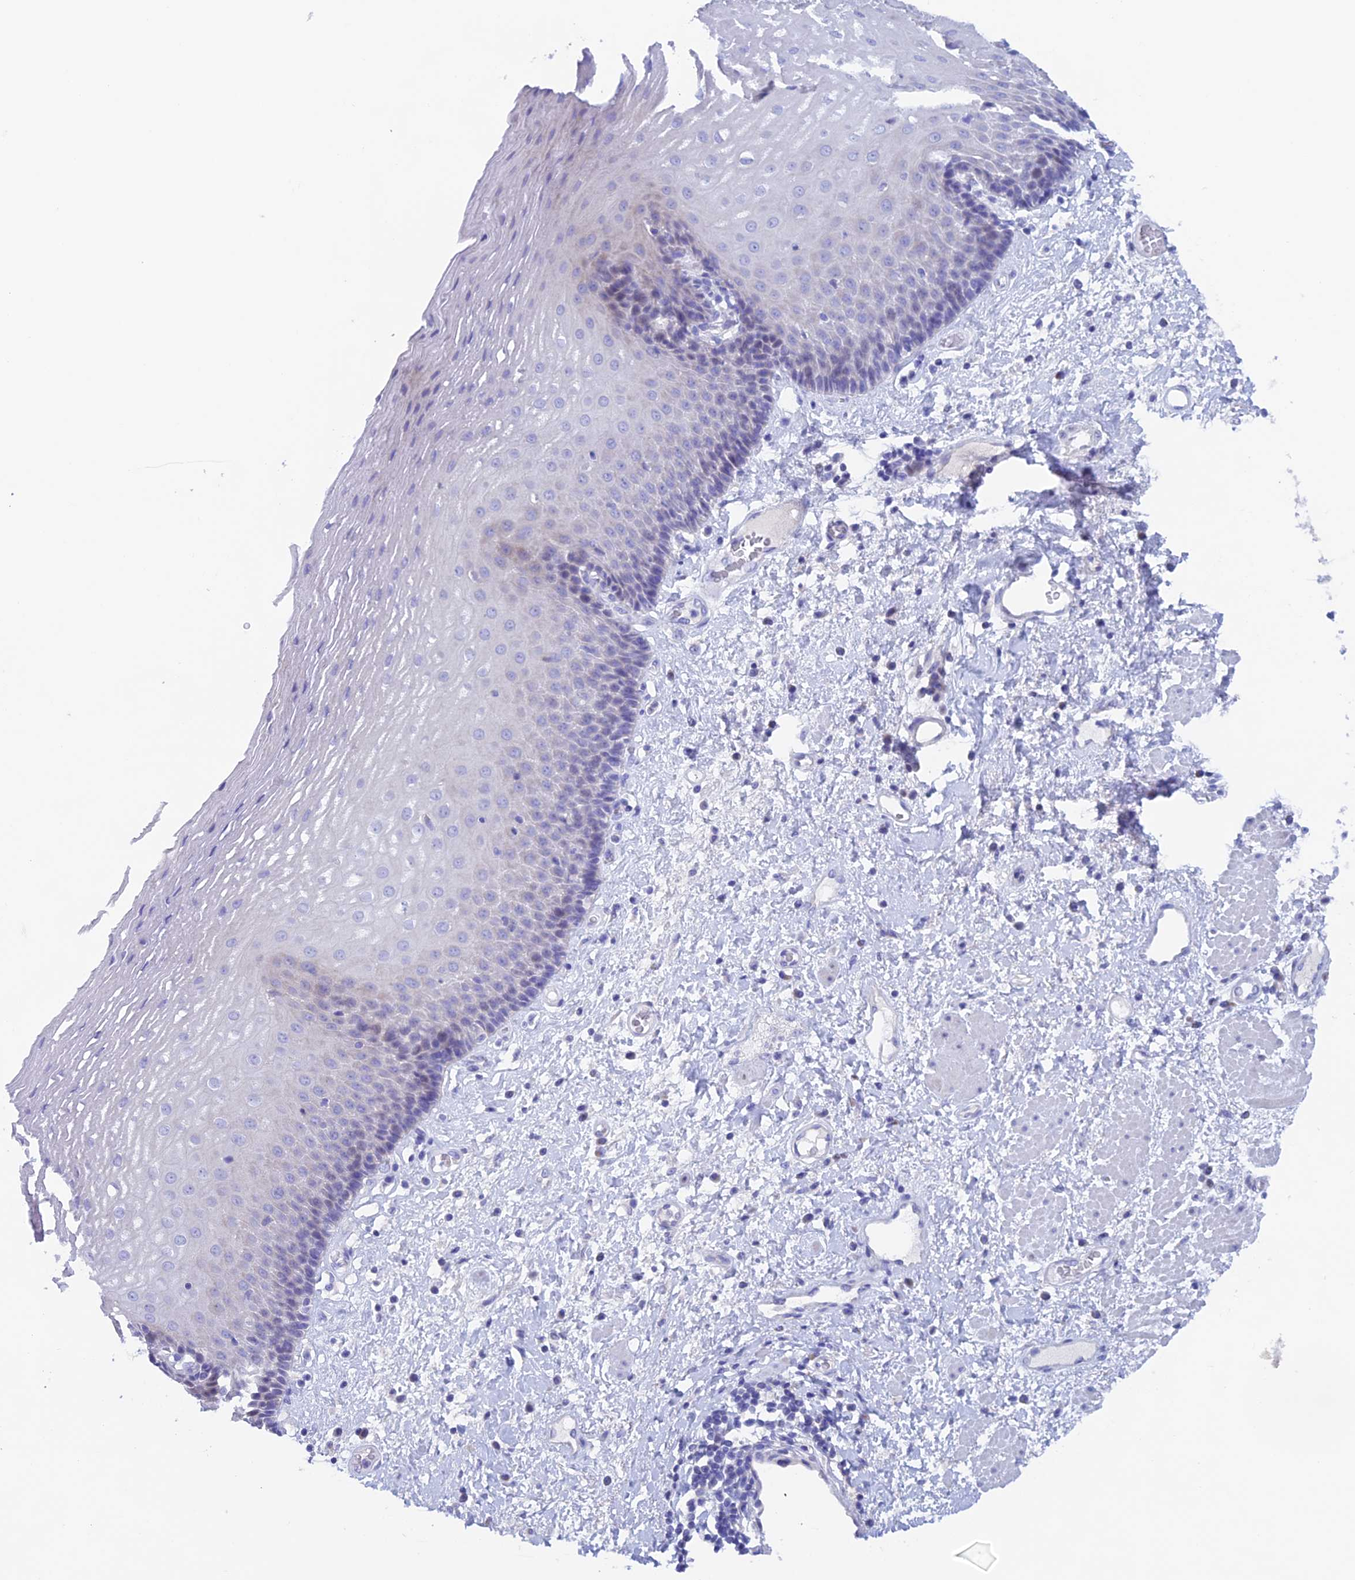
{"staining": {"intensity": "negative", "quantity": "none", "location": "none"}, "tissue": "esophagus", "cell_type": "Squamous epithelial cells", "image_type": "normal", "snomed": [{"axis": "morphology", "description": "Normal tissue, NOS"}, {"axis": "morphology", "description": "Adenocarcinoma, NOS"}, {"axis": "topography", "description": "Esophagus"}], "caption": "Immunohistochemistry (IHC) micrograph of normal esophagus: human esophagus stained with DAB (3,3'-diaminobenzidine) reveals no significant protein expression in squamous epithelial cells. (IHC, brightfield microscopy, high magnification).", "gene": "PSMC3IP", "patient": {"sex": "male", "age": 62}}